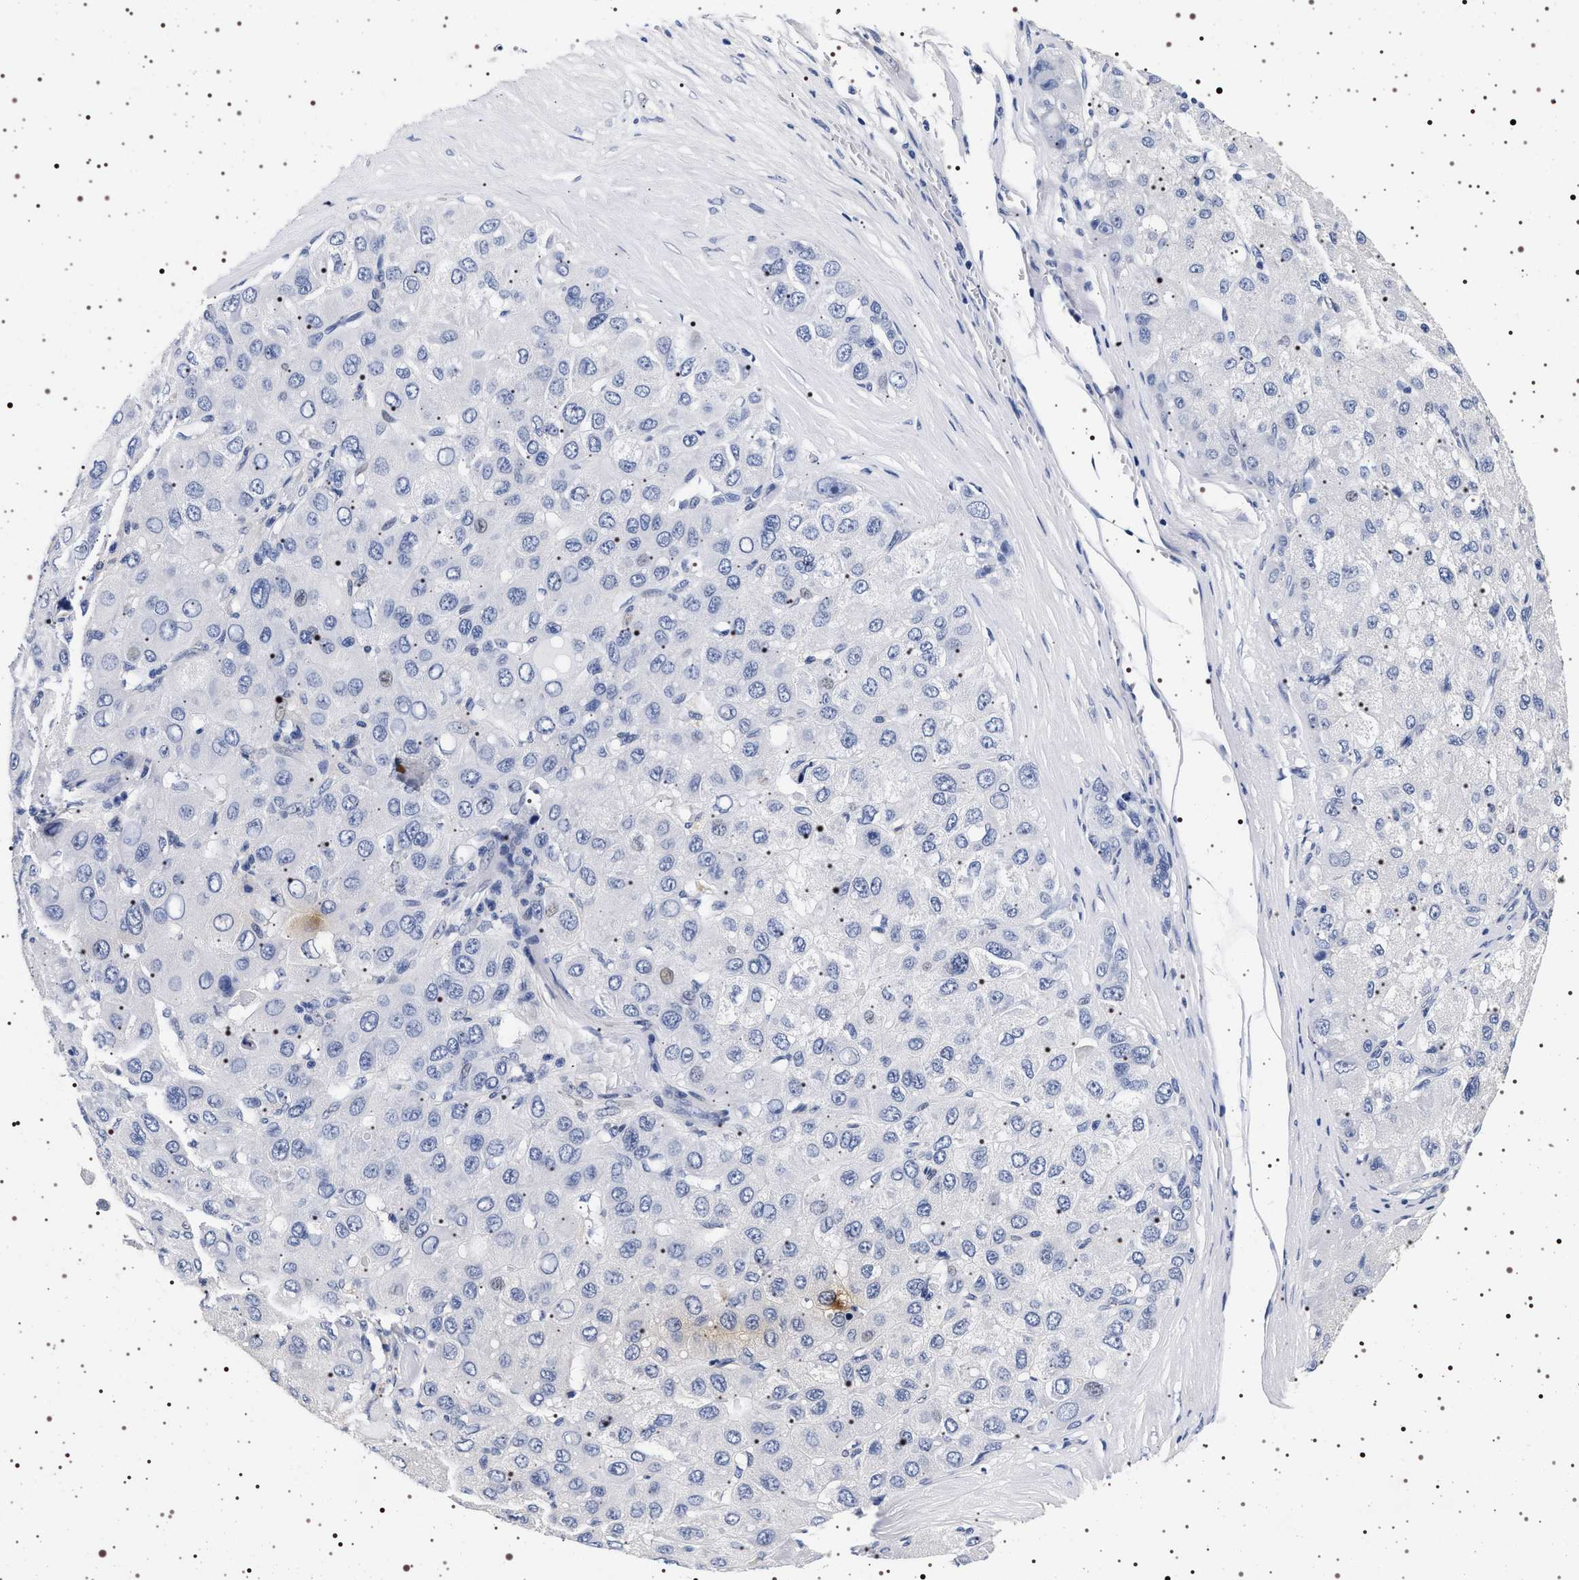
{"staining": {"intensity": "negative", "quantity": "none", "location": "none"}, "tissue": "liver cancer", "cell_type": "Tumor cells", "image_type": "cancer", "snomed": [{"axis": "morphology", "description": "Carcinoma, Hepatocellular, NOS"}, {"axis": "topography", "description": "Liver"}], "caption": "This photomicrograph is of liver cancer stained with immunohistochemistry to label a protein in brown with the nuclei are counter-stained blue. There is no expression in tumor cells.", "gene": "MAPK10", "patient": {"sex": "male", "age": 80}}